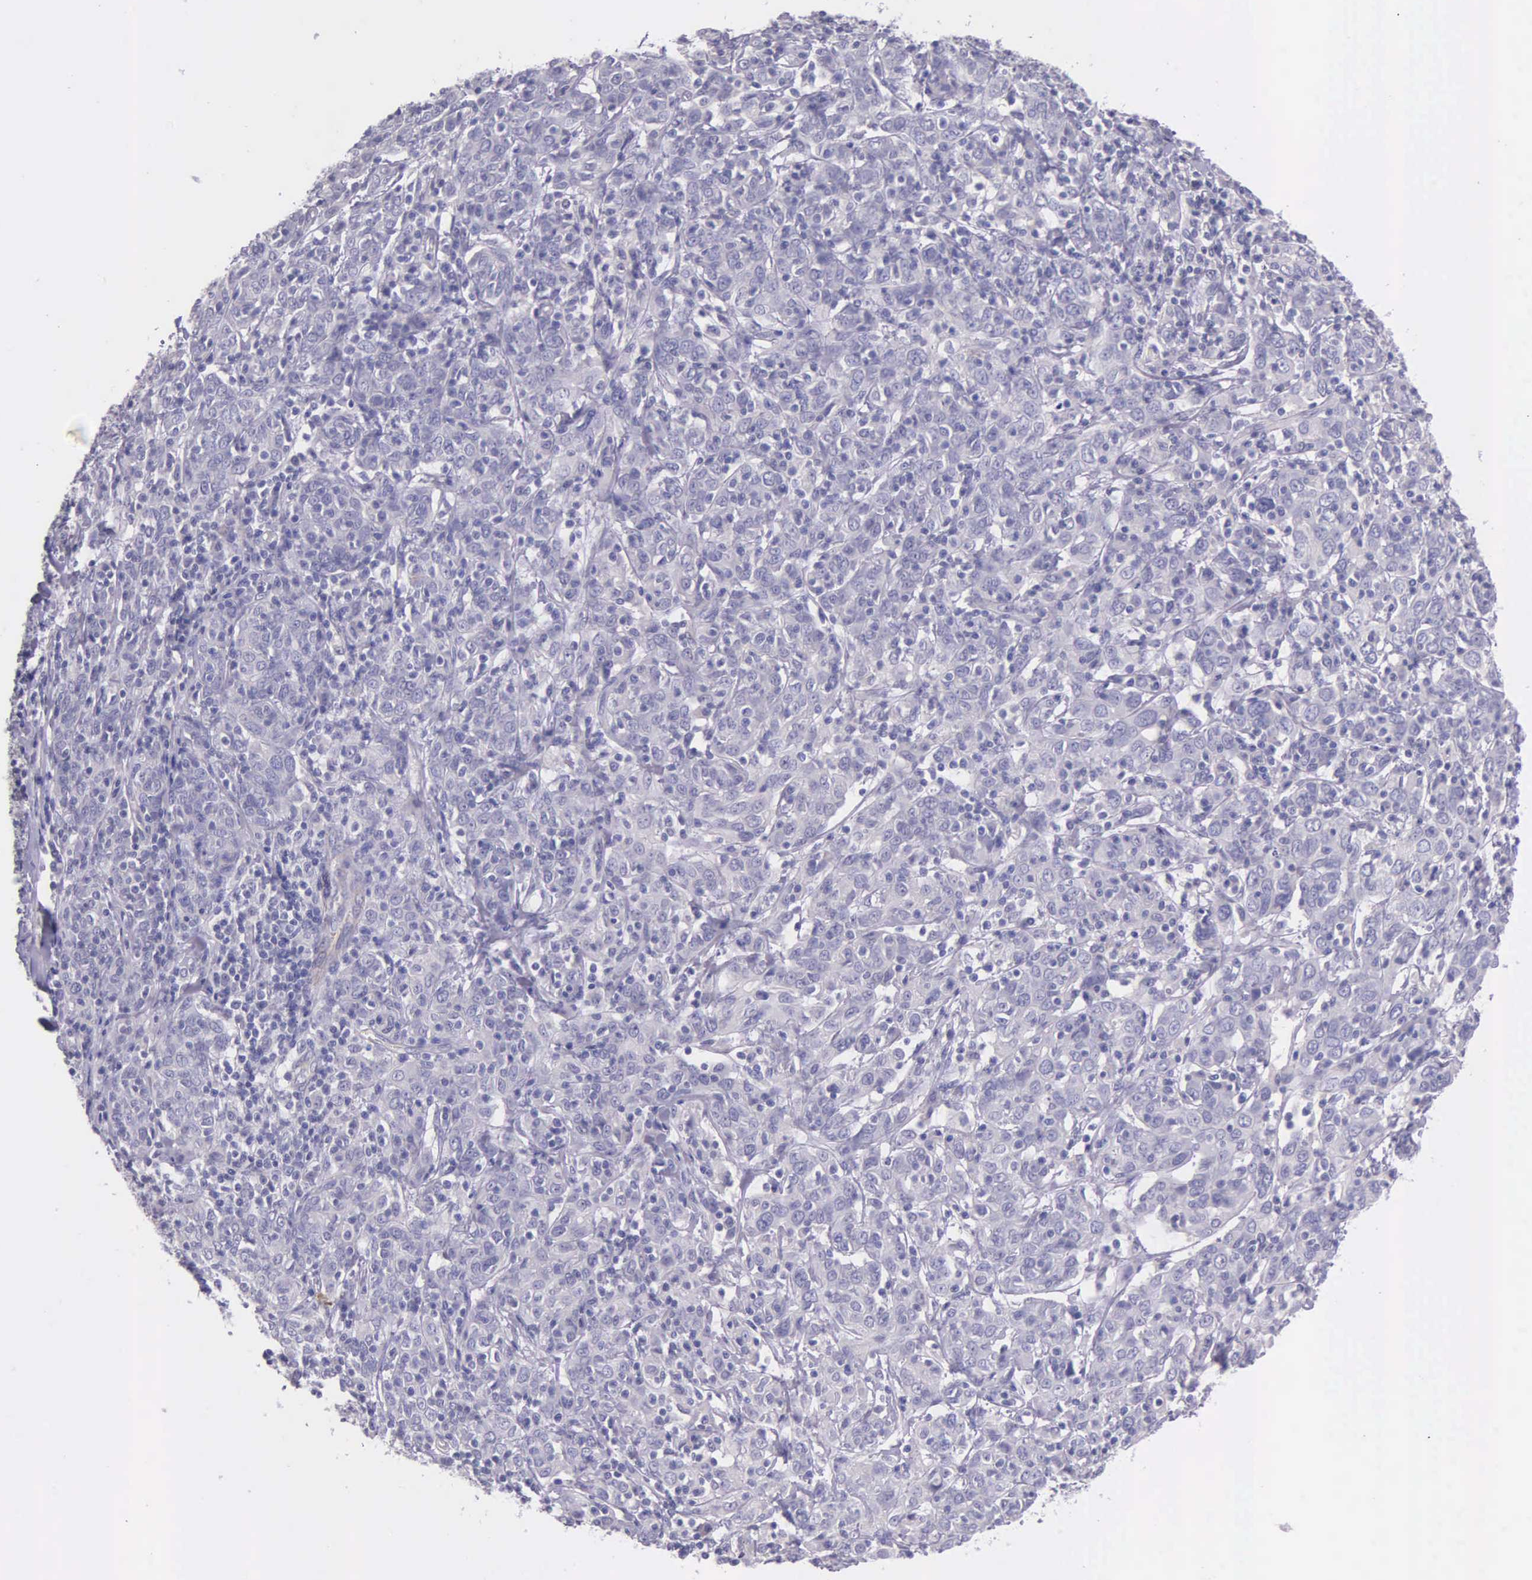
{"staining": {"intensity": "negative", "quantity": "none", "location": "none"}, "tissue": "cervical cancer", "cell_type": "Tumor cells", "image_type": "cancer", "snomed": [{"axis": "morphology", "description": "Normal tissue, NOS"}, {"axis": "morphology", "description": "Squamous cell carcinoma, NOS"}, {"axis": "topography", "description": "Cervix"}], "caption": "This is an immunohistochemistry micrograph of human squamous cell carcinoma (cervical). There is no expression in tumor cells.", "gene": "THSD7A", "patient": {"sex": "female", "age": 67}}